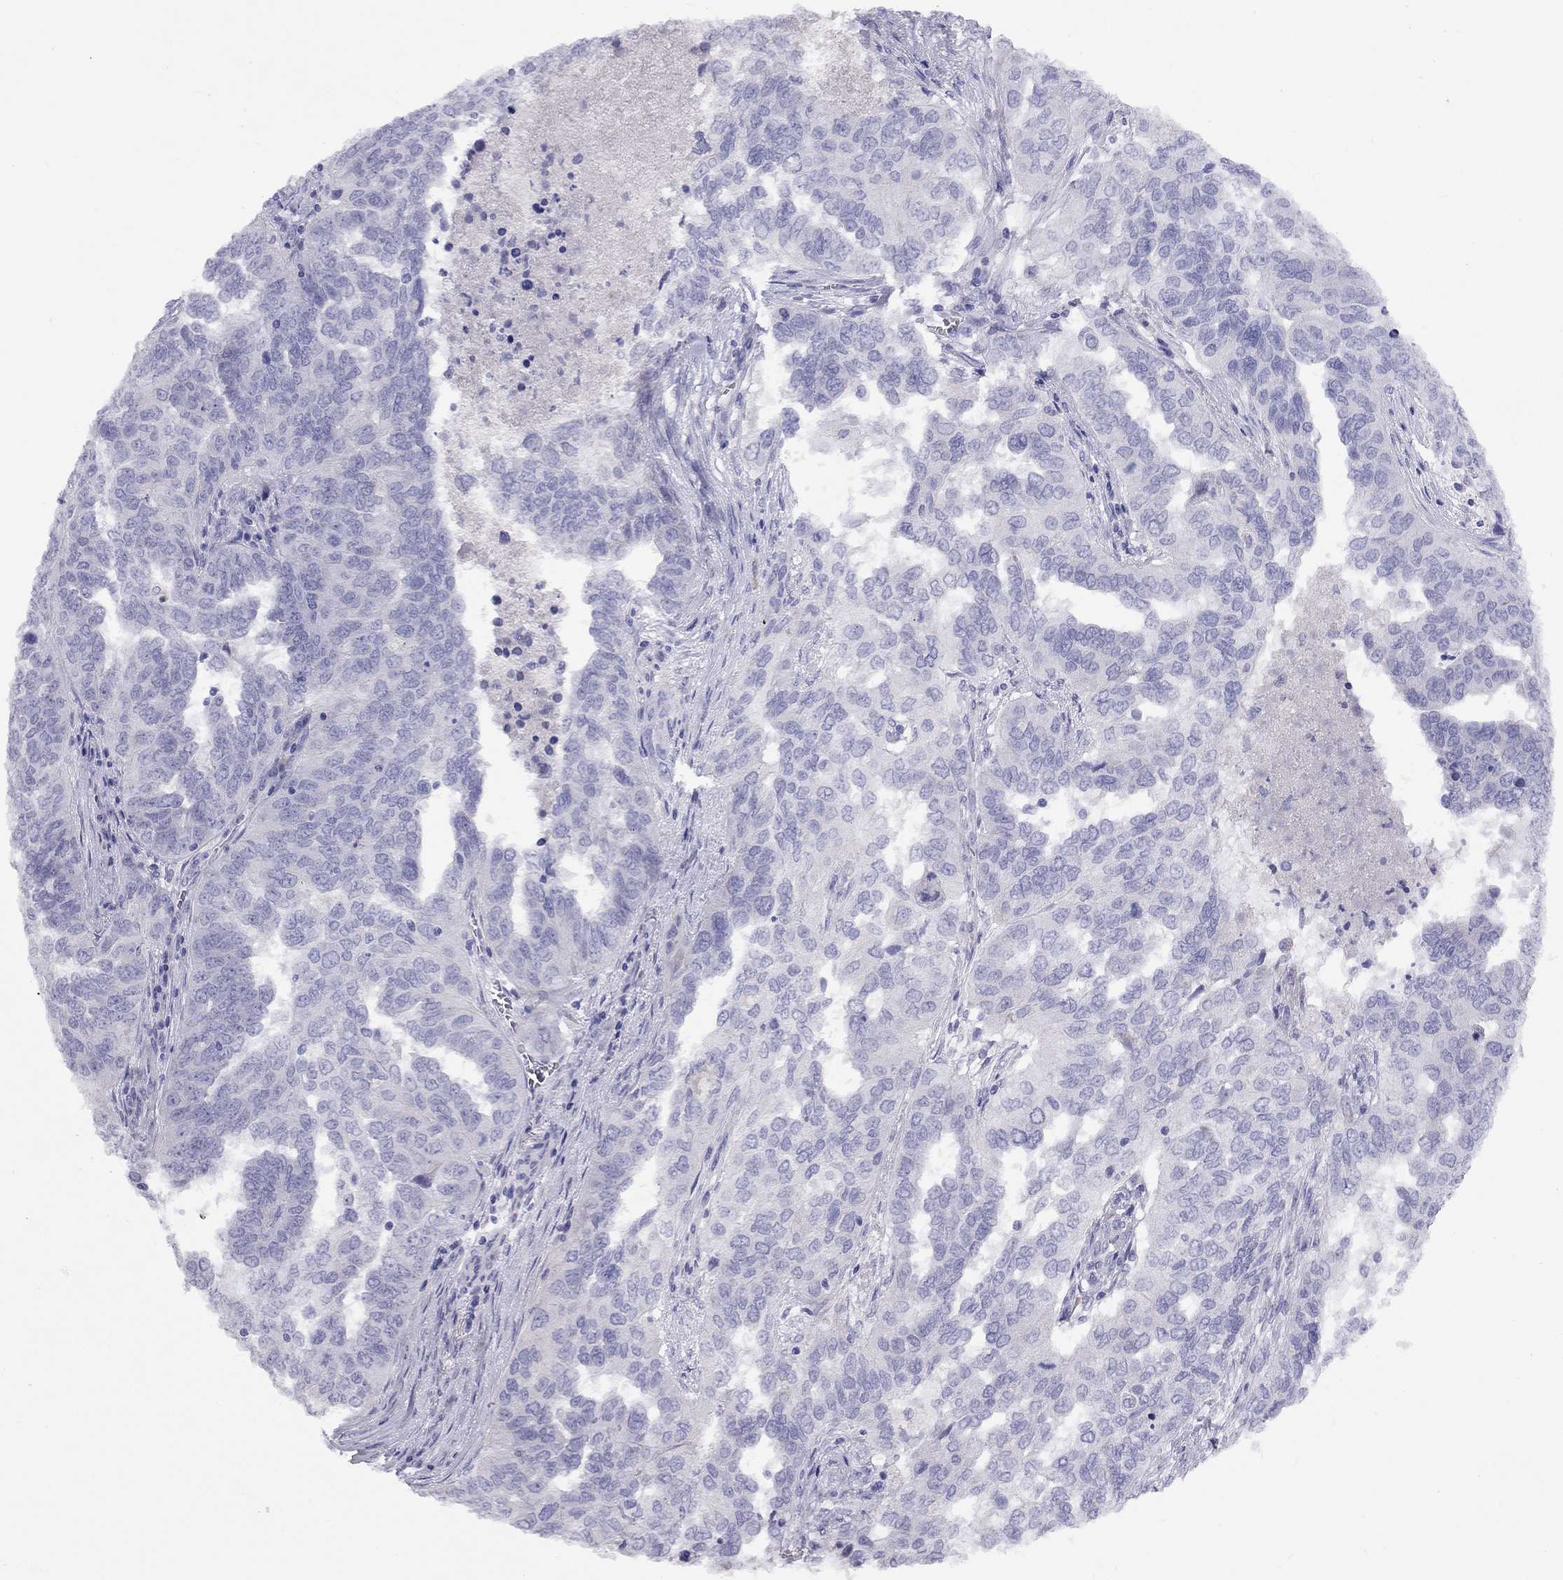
{"staining": {"intensity": "negative", "quantity": "none", "location": "none"}, "tissue": "ovarian cancer", "cell_type": "Tumor cells", "image_type": "cancer", "snomed": [{"axis": "morphology", "description": "Carcinoma, endometroid"}, {"axis": "topography", "description": "Soft tissue"}, {"axis": "topography", "description": "Ovary"}], "caption": "This is an IHC photomicrograph of ovarian endometroid carcinoma. There is no staining in tumor cells.", "gene": "CPNE4", "patient": {"sex": "female", "age": 52}}